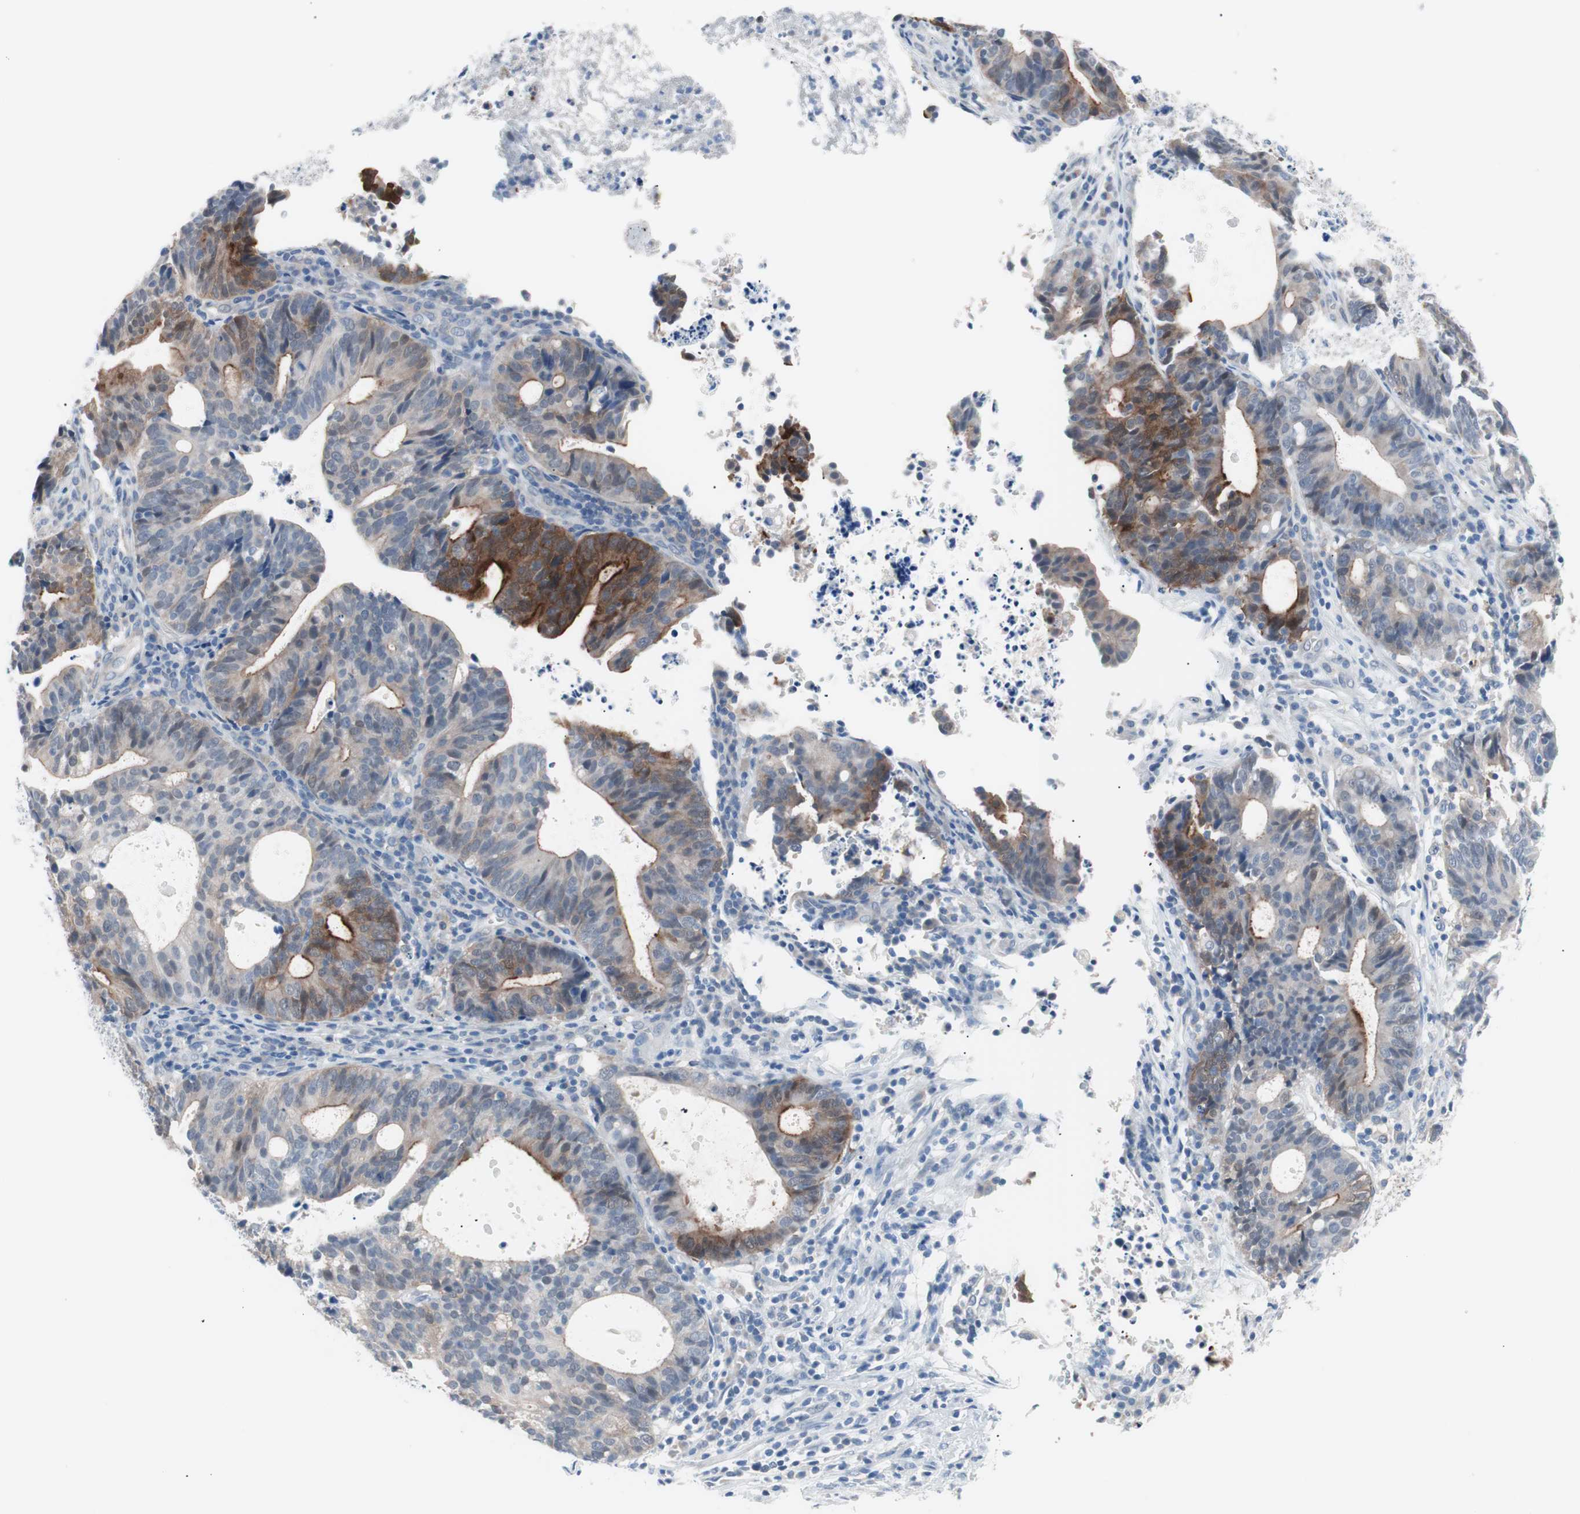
{"staining": {"intensity": "strong", "quantity": "25%-75%", "location": "cytoplasmic/membranous"}, "tissue": "endometrial cancer", "cell_type": "Tumor cells", "image_type": "cancer", "snomed": [{"axis": "morphology", "description": "Adenocarcinoma, NOS"}, {"axis": "topography", "description": "Uterus"}], "caption": "Endometrial cancer (adenocarcinoma) stained for a protein (brown) demonstrates strong cytoplasmic/membranous positive expression in about 25%-75% of tumor cells.", "gene": "VIL1", "patient": {"sex": "female", "age": 83}}